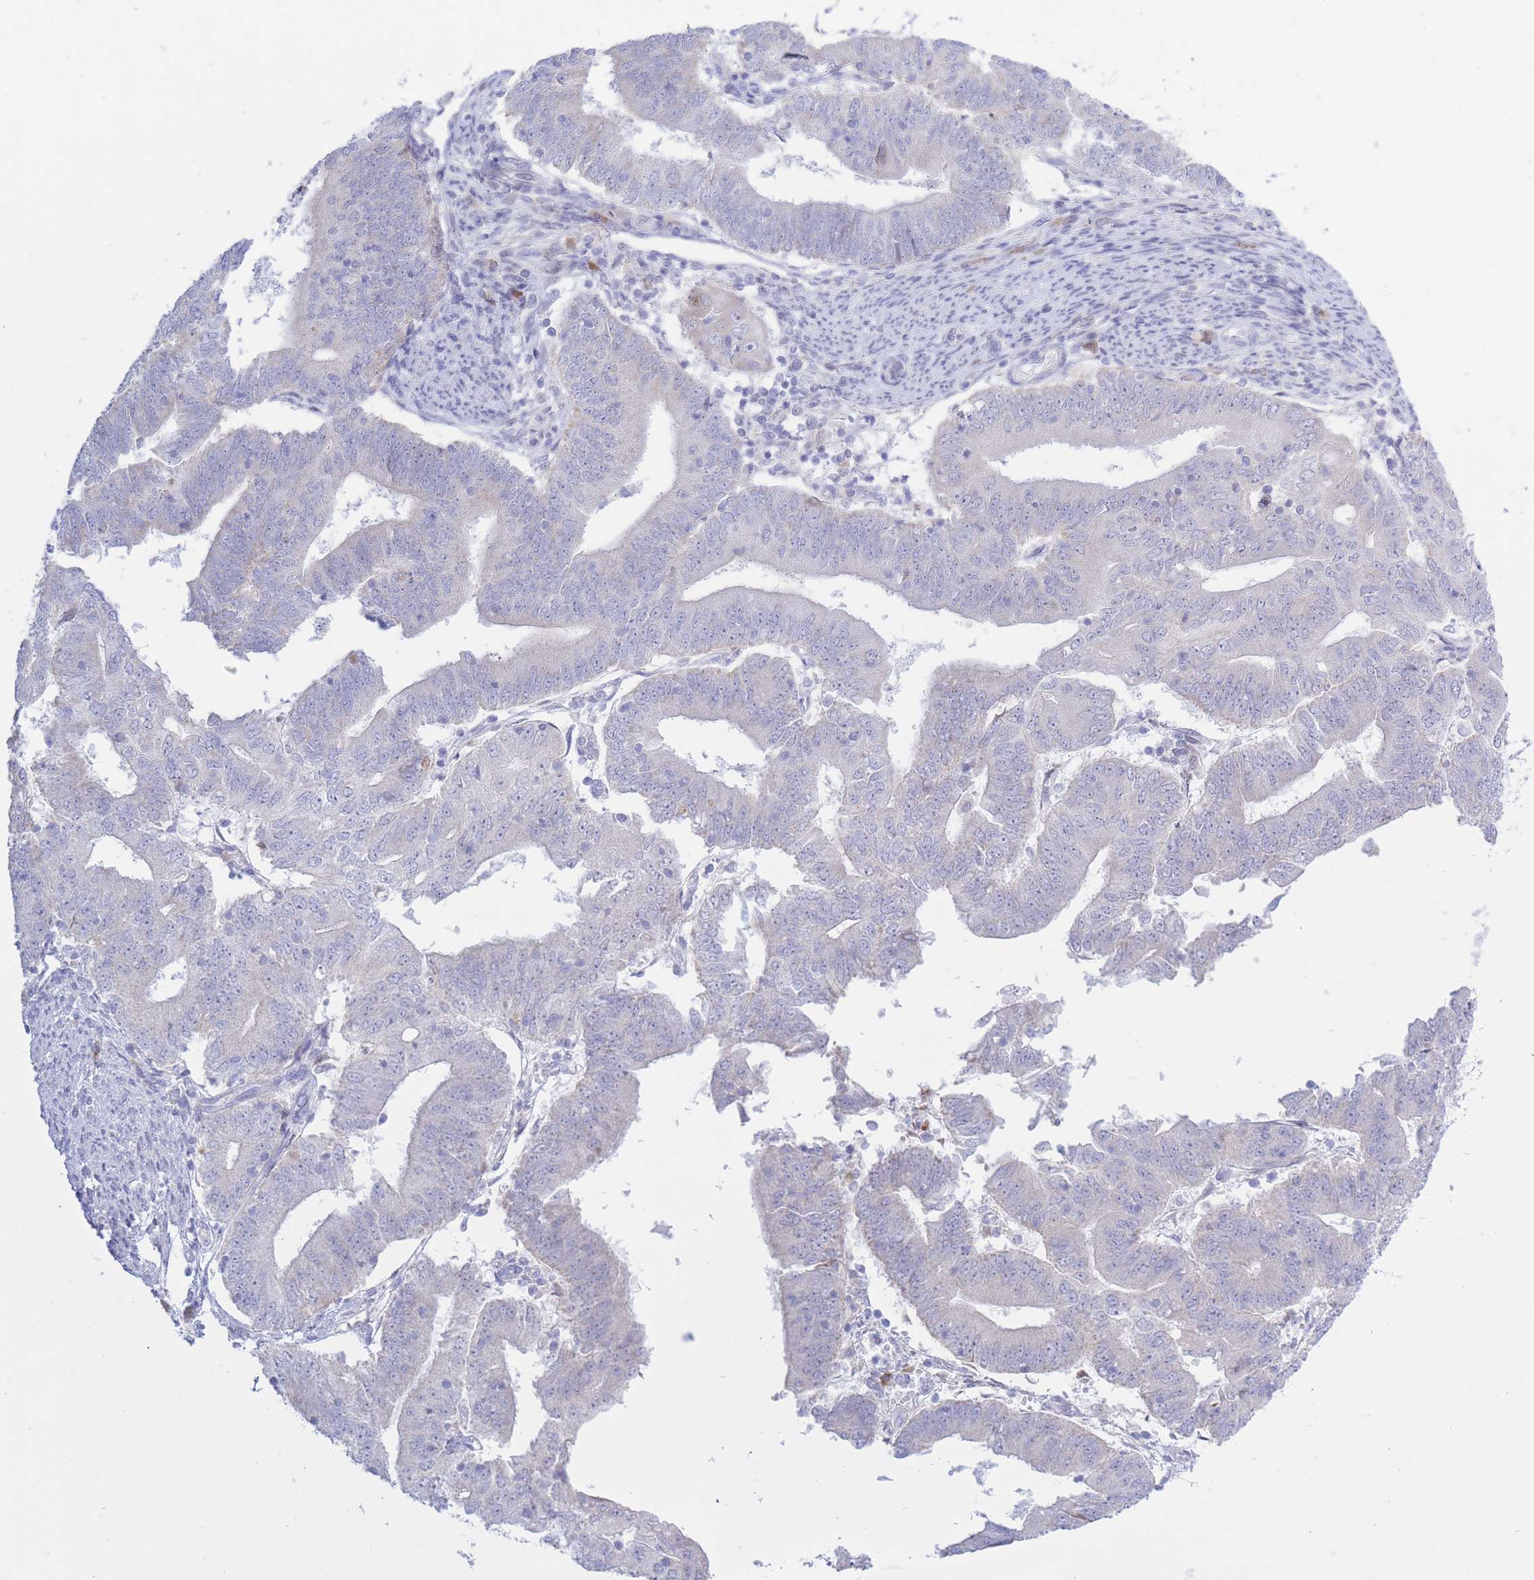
{"staining": {"intensity": "negative", "quantity": "none", "location": "none"}, "tissue": "endometrial cancer", "cell_type": "Tumor cells", "image_type": "cancer", "snomed": [{"axis": "morphology", "description": "Adenocarcinoma, NOS"}, {"axis": "topography", "description": "Endometrium"}], "caption": "Immunohistochemistry (IHC) of human endometrial cancer reveals no positivity in tumor cells.", "gene": "NANP", "patient": {"sex": "female", "age": 70}}